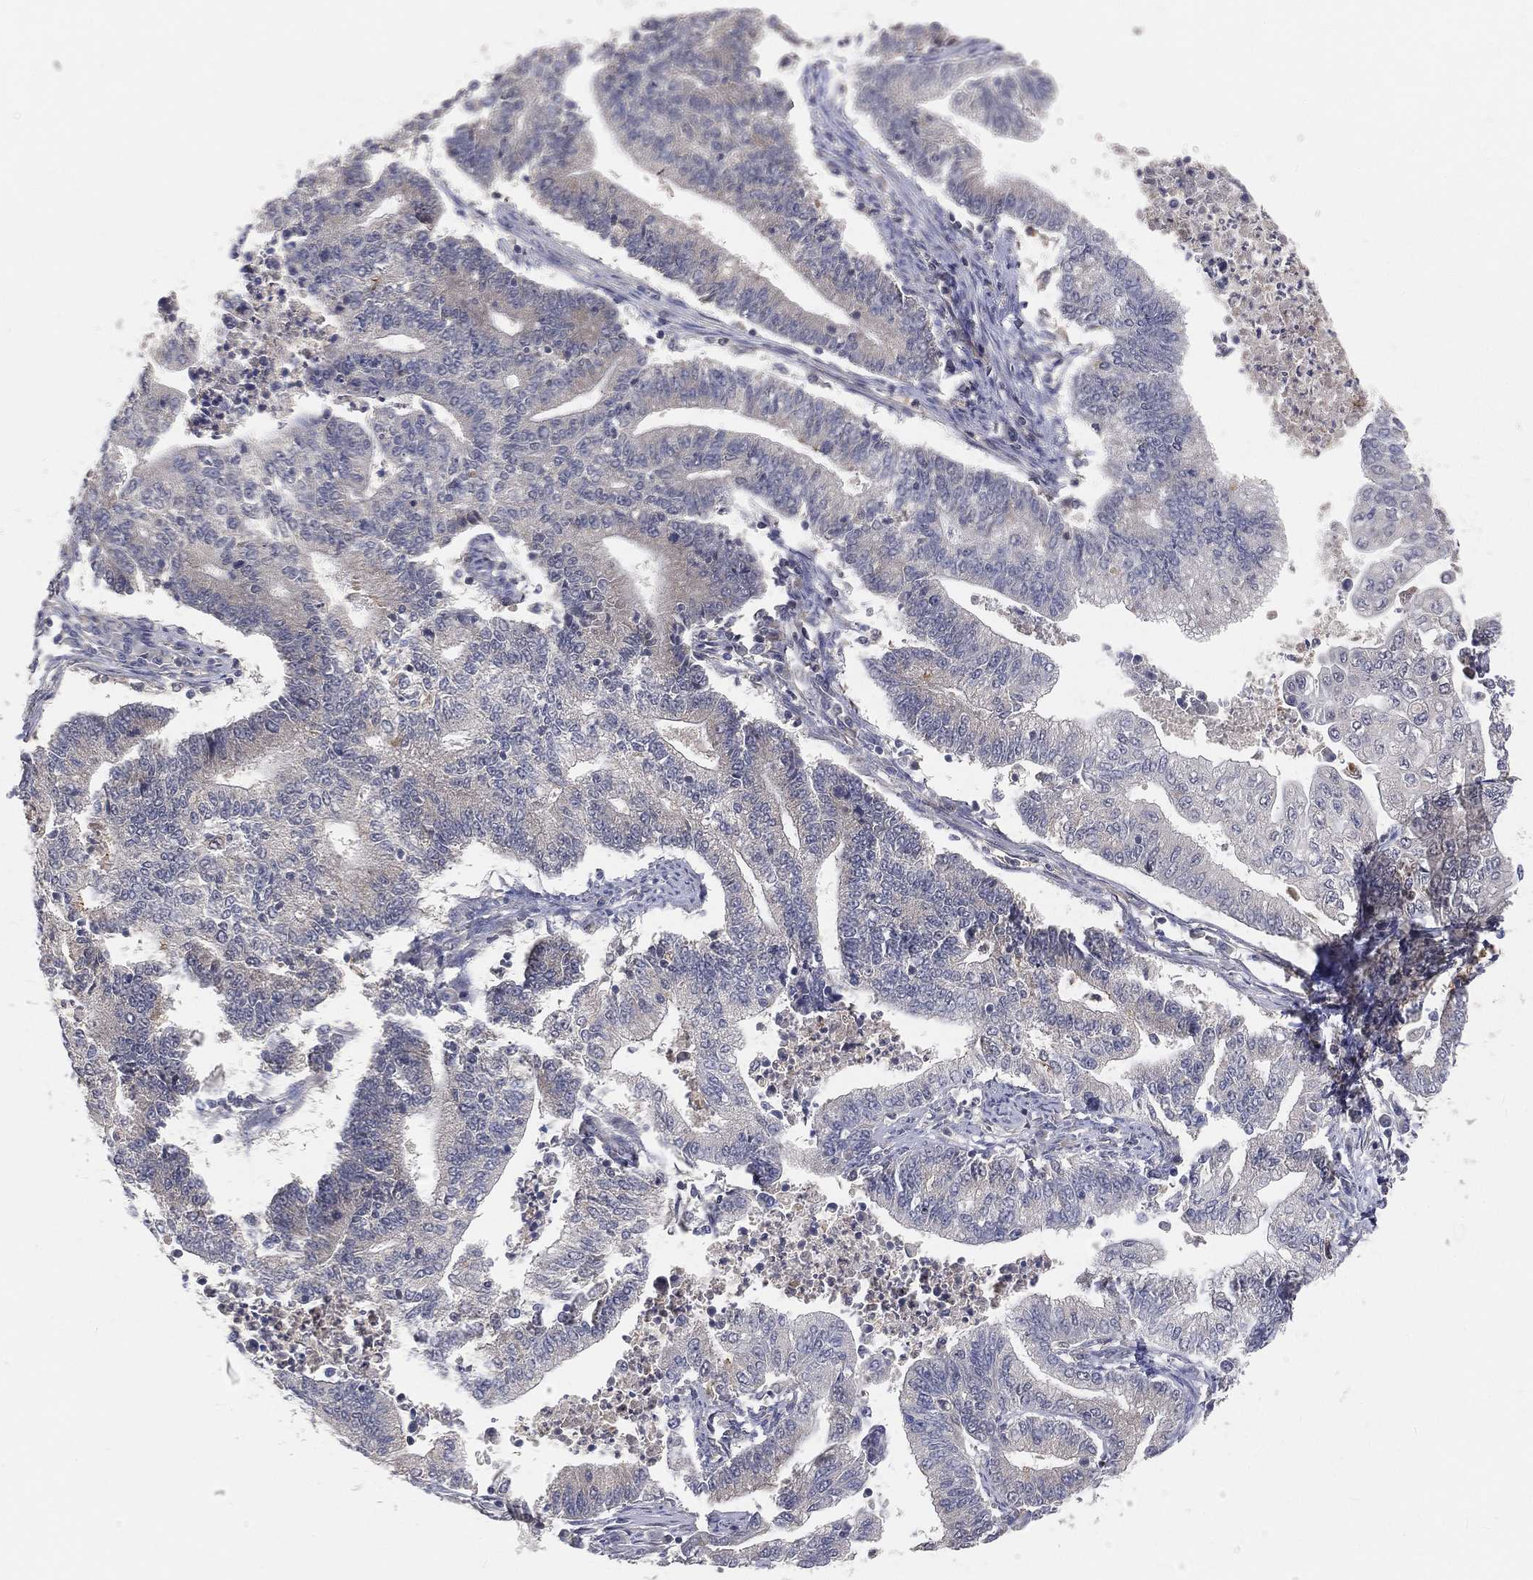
{"staining": {"intensity": "negative", "quantity": "none", "location": "none"}, "tissue": "endometrial cancer", "cell_type": "Tumor cells", "image_type": "cancer", "snomed": [{"axis": "morphology", "description": "Adenocarcinoma, NOS"}, {"axis": "topography", "description": "Uterus"}, {"axis": "topography", "description": "Endometrium"}], "caption": "The micrograph reveals no significant expression in tumor cells of endometrial adenocarcinoma. (DAB immunohistochemistry visualized using brightfield microscopy, high magnification).", "gene": "MAPK1", "patient": {"sex": "female", "age": 54}}